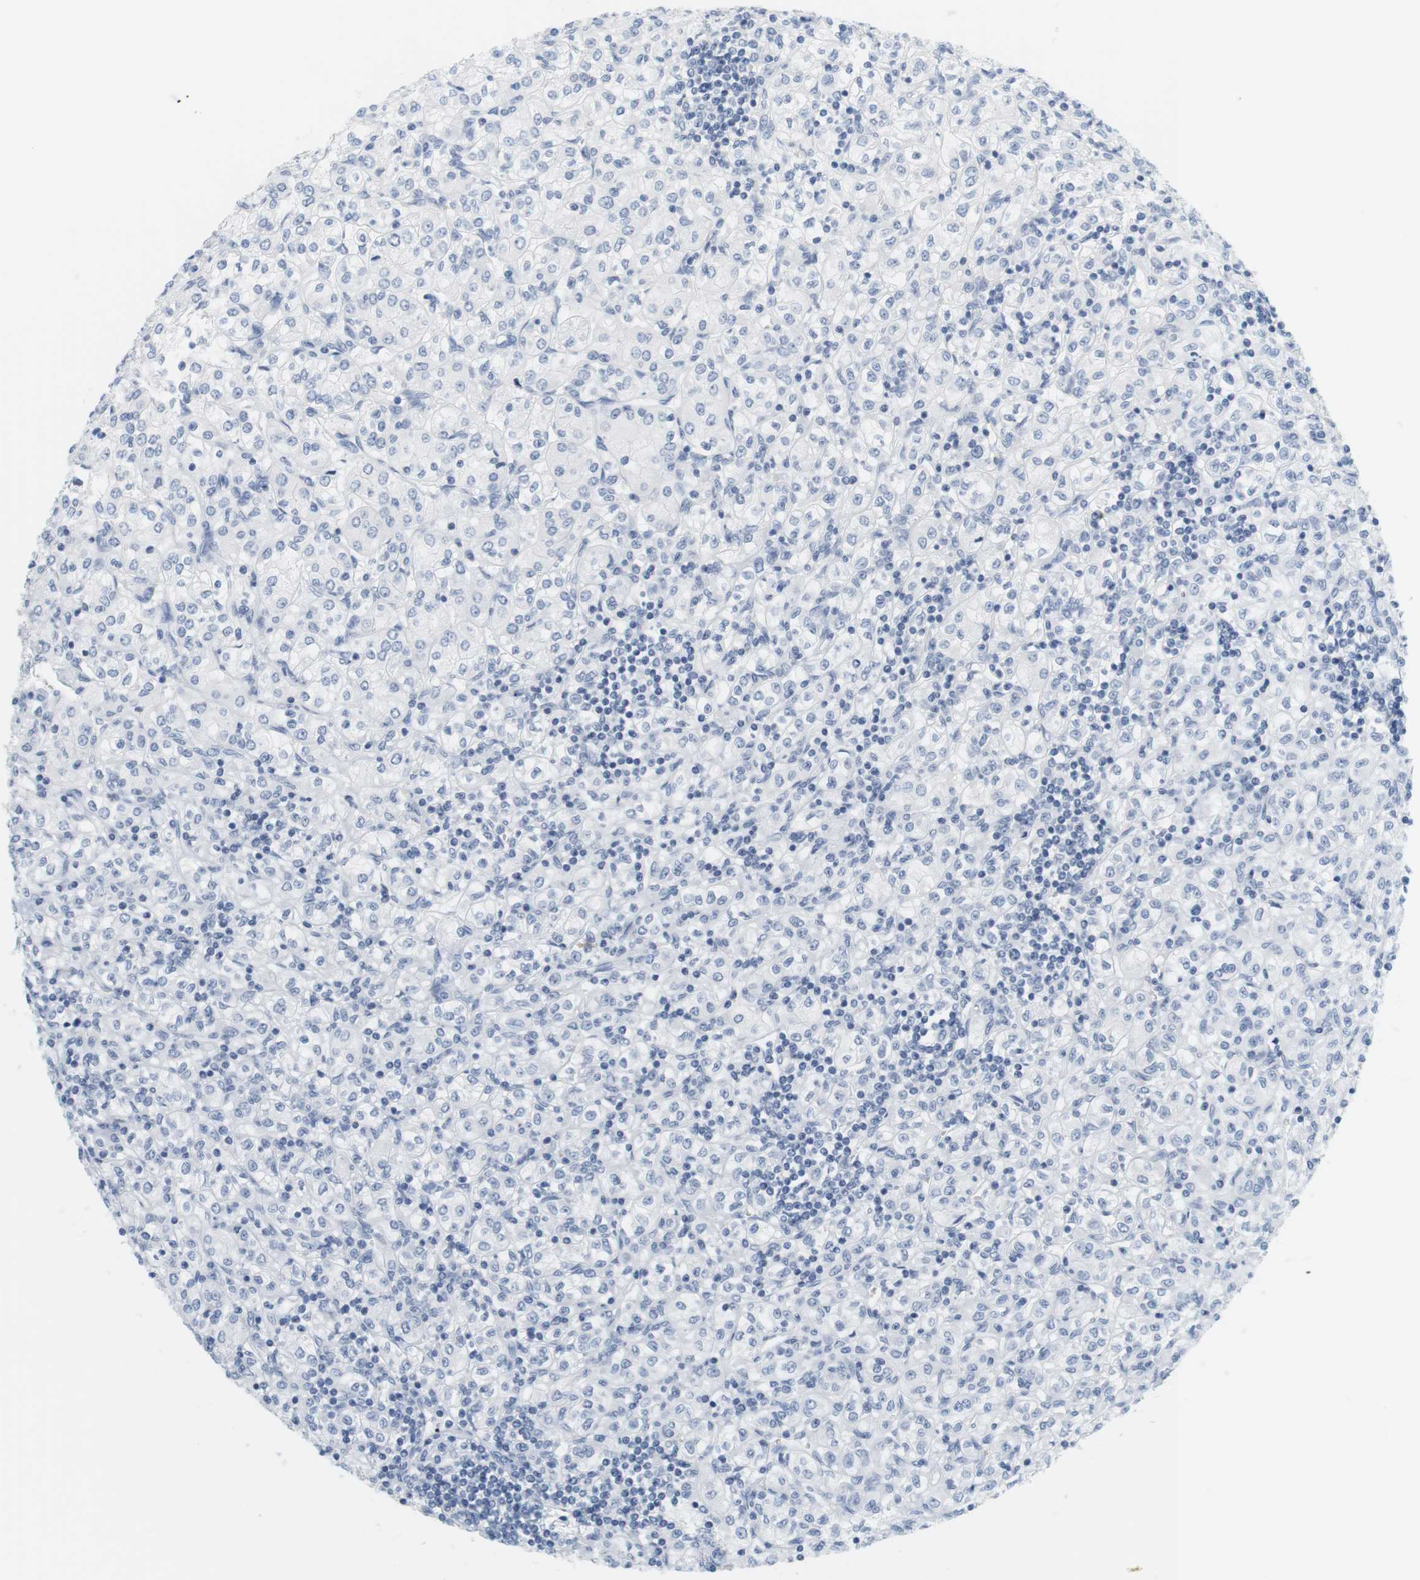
{"staining": {"intensity": "negative", "quantity": "none", "location": "none"}, "tissue": "renal cancer", "cell_type": "Tumor cells", "image_type": "cancer", "snomed": [{"axis": "morphology", "description": "Adenocarcinoma, NOS"}, {"axis": "topography", "description": "Kidney"}], "caption": "Image shows no protein expression in tumor cells of renal adenocarcinoma tissue.", "gene": "OPRM1", "patient": {"sex": "male", "age": 77}}